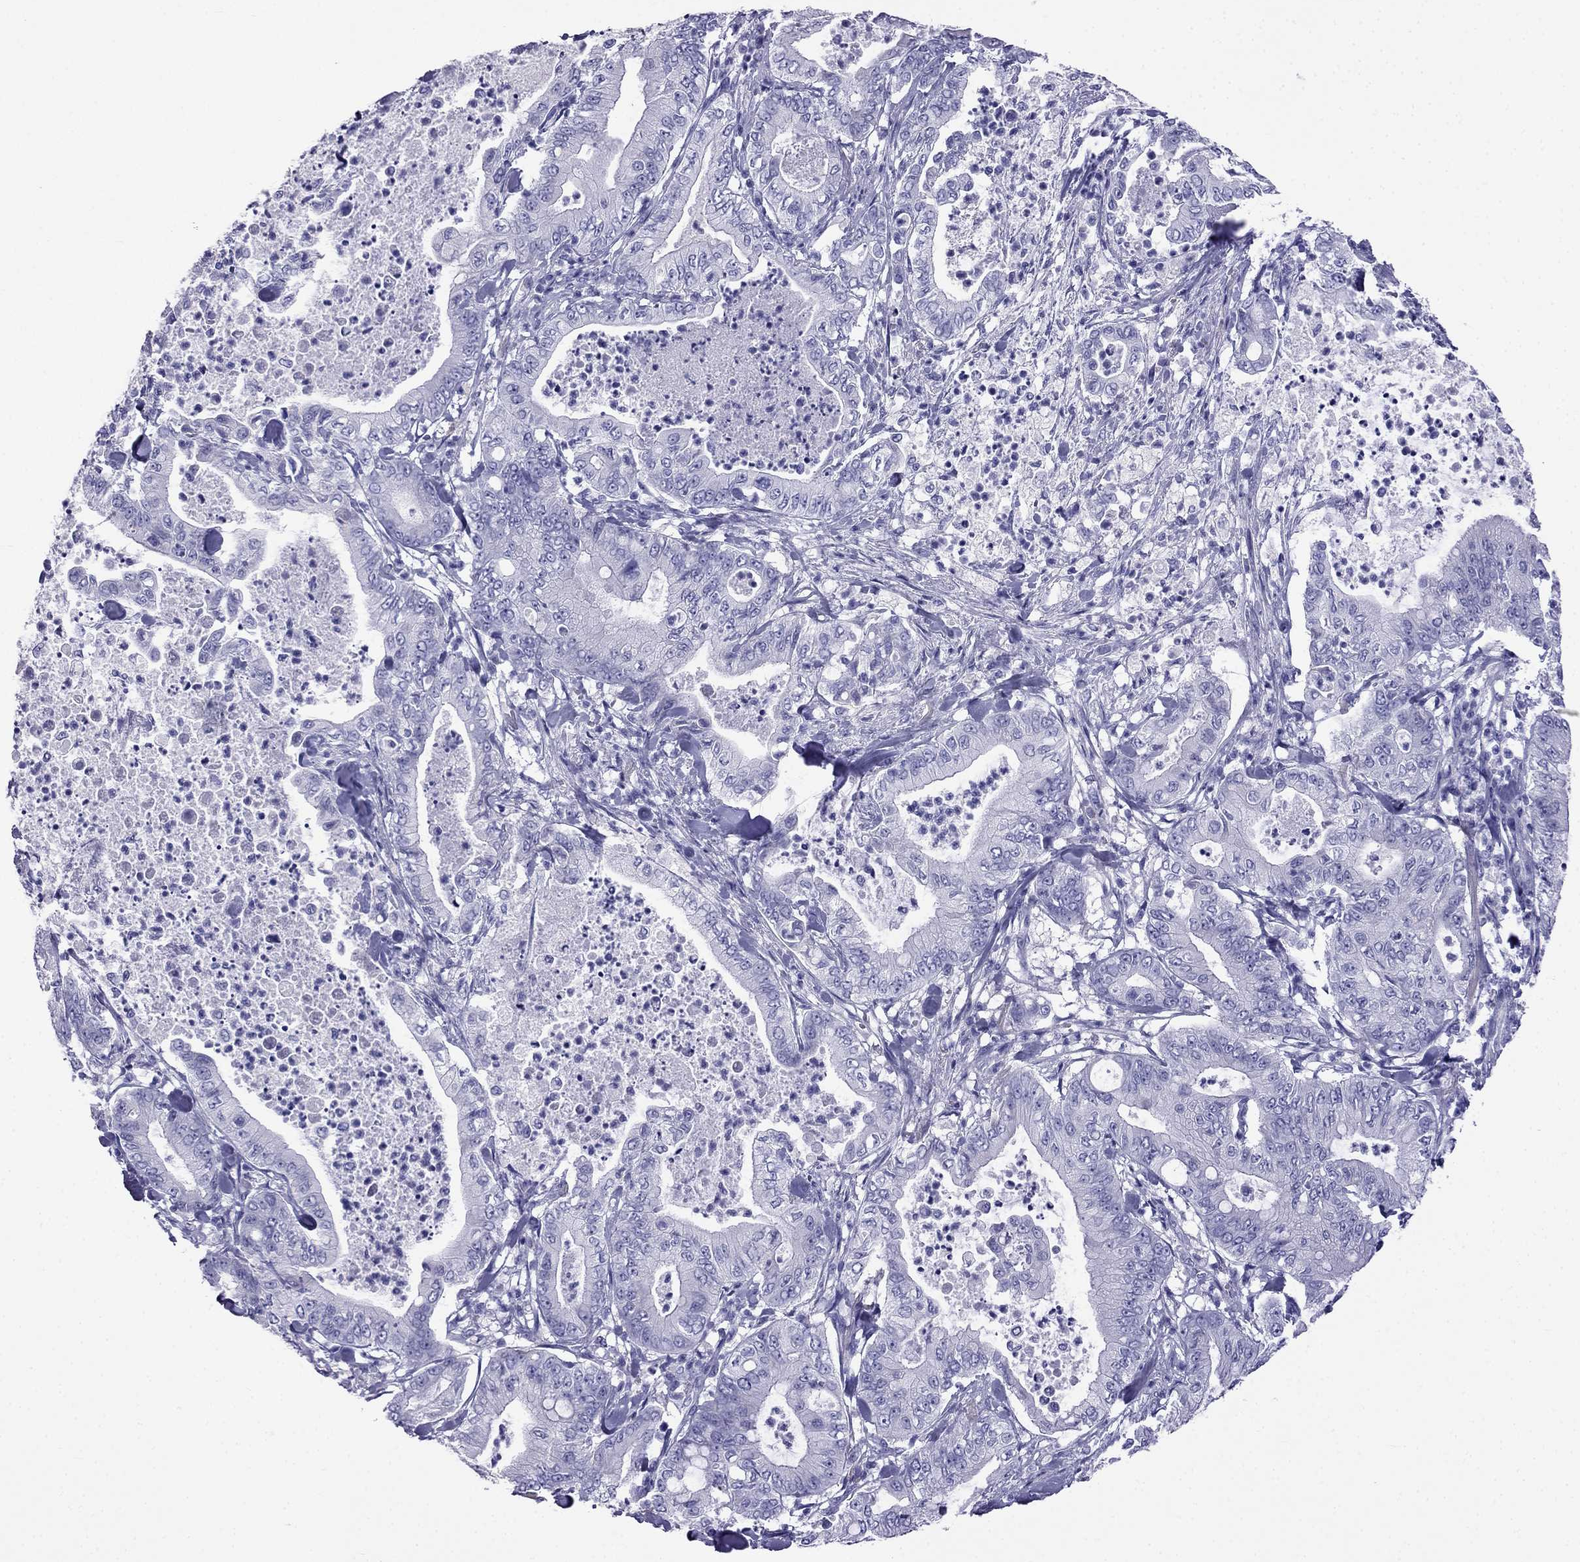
{"staining": {"intensity": "negative", "quantity": "none", "location": "none"}, "tissue": "pancreatic cancer", "cell_type": "Tumor cells", "image_type": "cancer", "snomed": [{"axis": "morphology", "description": "Adenocarcinoma, NOS"}, {"axis": "topography", "description": "Pancreas"}], "caption": "Immunohistochemical staining of pancreatic cancer (adenocarcinoma) shows no significant positivity in tumor cells.", "gene": "ARR3", "patient": {"sex": "male", "age": 71}}